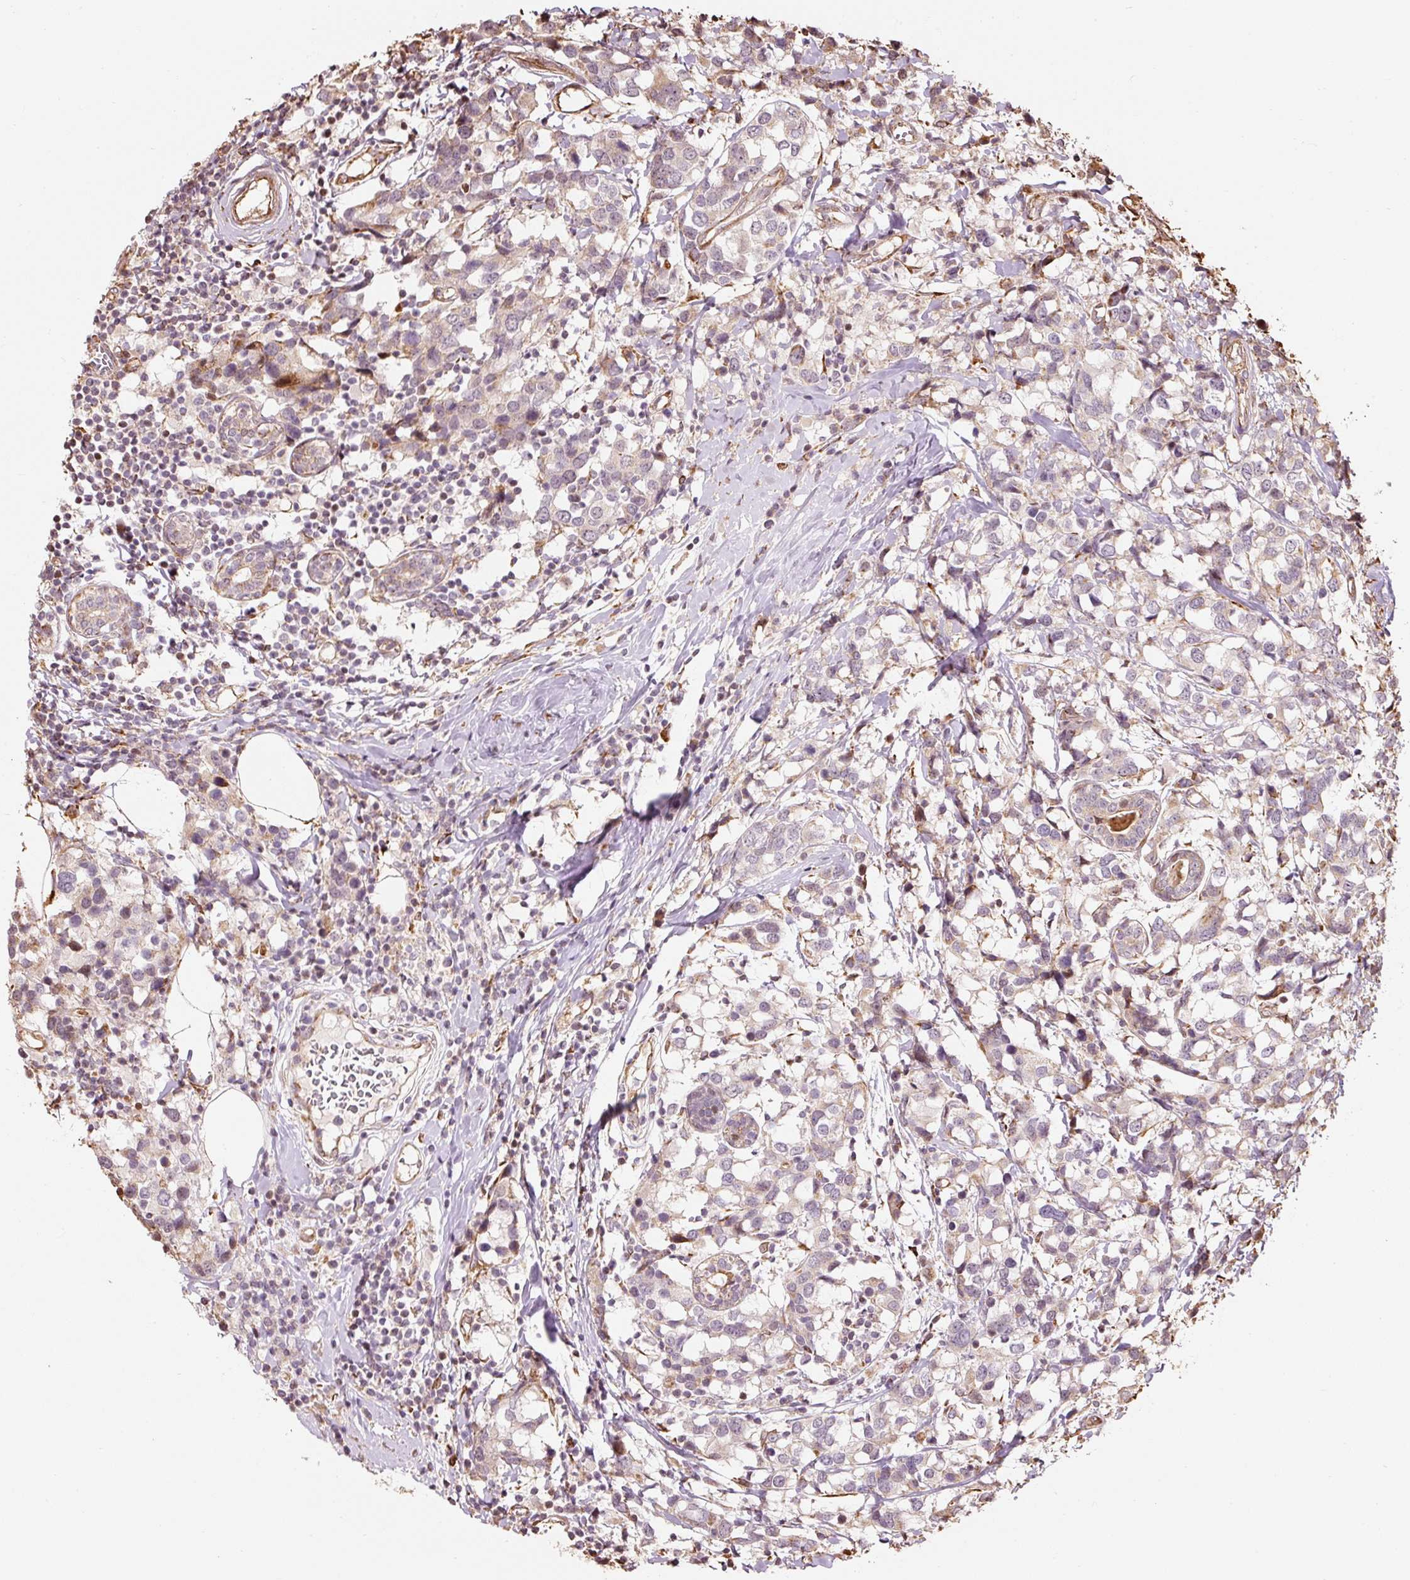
{"staining": {"intensity": "weak", "quantity": "<25%", "location": "cytoplasmic/membranous"}, "tissue": "breast cancer", "cell_type": "Tumor cells", "image_type": "cancer", "snomed": [{"axis": "morphology", "description": "Lobular carcinoma"}, {"axis": "topography", "description": "Breast"}], "caption": "Breast lobular carcinoma was stained to show a protein in brown. There is no significant expression in tumor cells.", "gene": "ETF1", "patient": {"sex": "female", "age": 59}}